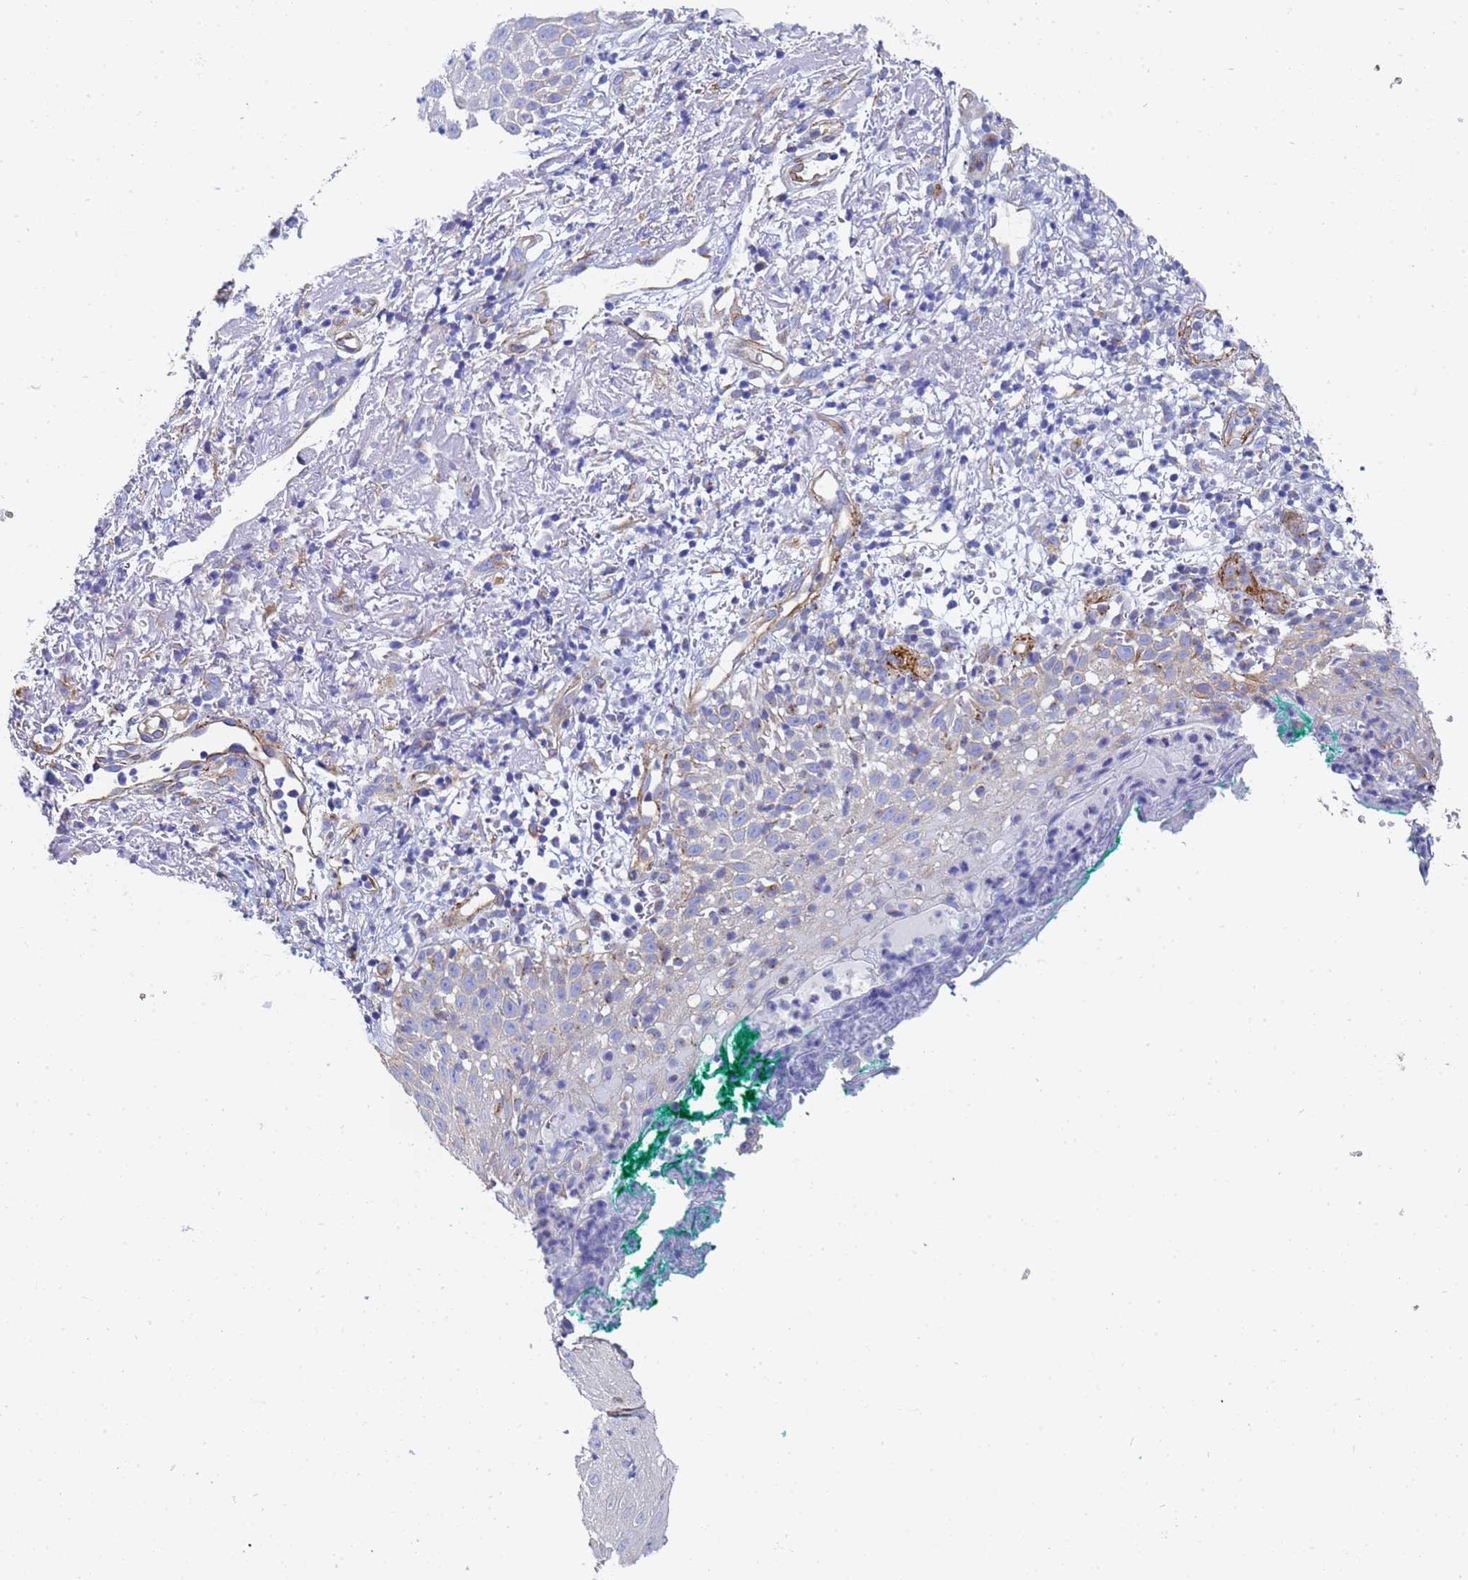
{"staining": {"intensity": "moderate", "quantity": "<25%", "location": "cytoplasmic/membranous"}, "tissue": "melanoma", "cell_type": "Tumor cells", "image_type": "cancer", "snomed": [{"axis": "morphology", "description": "Necrosis, NOS"}, {"axis": "morphology", "description": "Malignant melanoma, NOS"}, {"axis": "topography", "description": "Skin"}], "caption": "This photomicrograph reveals malignant melanoma stained with immunohistochemistry to label a protein in brown. The cytoplasmic/membranous of tumor cells show moderate positivity for the protein. Nuclei are counter-stained blue.", "gene": "TUBB1", "patient": {"sex": "female", "age": 87}}